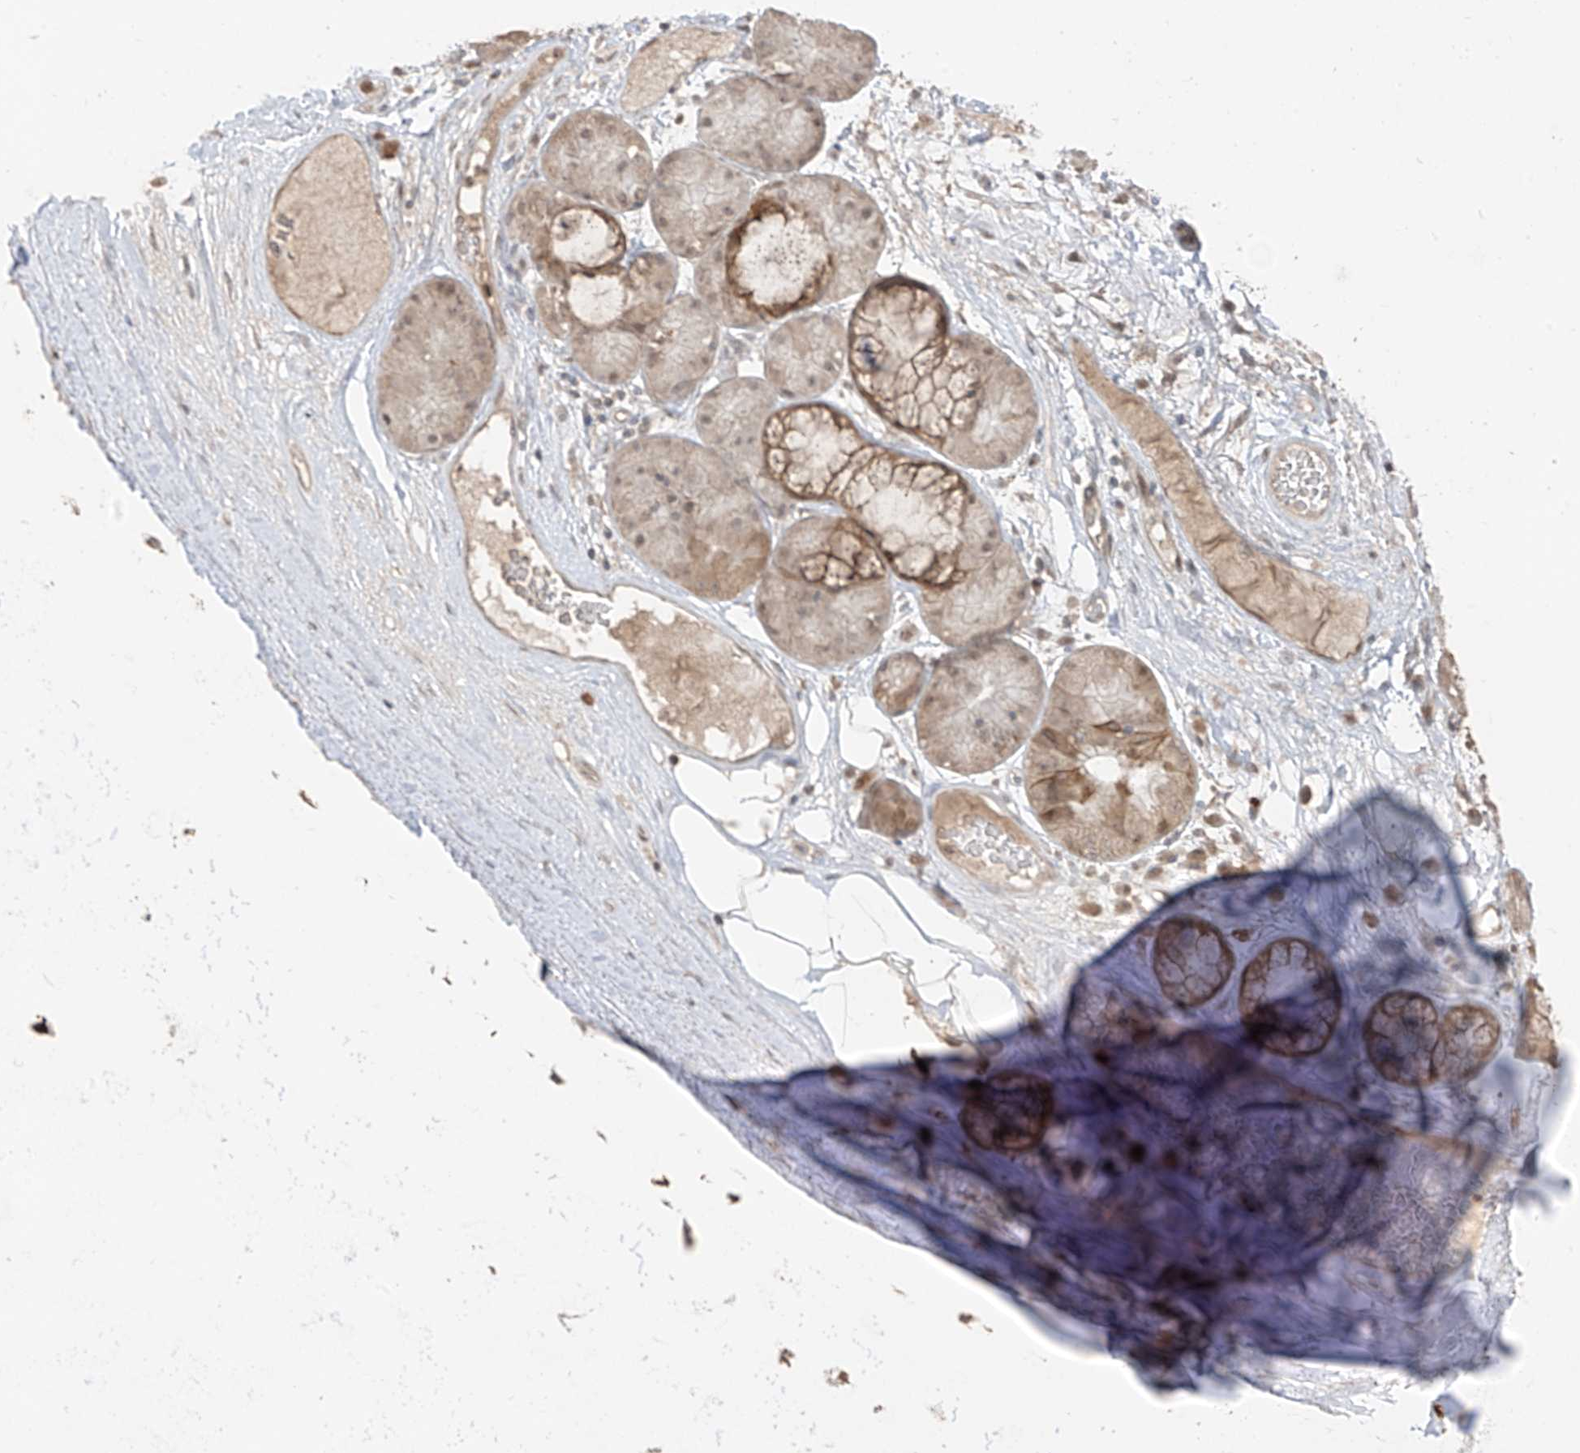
{"staining": {"intensity": "moderate", "quantity": "<25%", "location": "cytoplasmic/membranous"}, "tissue": "adipose tissue", "cell_type": "Adipocytes", "image_type": "normal", "snomed": [{"axis": "morphology", "description": "Normal tissue, NOS"}, {"axis": "morphology", "description": "Squamous cell carcinoma, NOS"}, {"axis": "topography", "description": "Lymph node"}, {"axis": "topography", "description": "Bronchus"}, {"axis": "topography", "description": "Lung"}], "caption": "An IHC histopathology image of normal tissue is shown. Protein staining in brown labels moderate cytoplasmic/membranous positivity in adipose tissue within adipocytes.", "gene": "COLGALT2", "patient": {"sex": "male", "age": 66}}